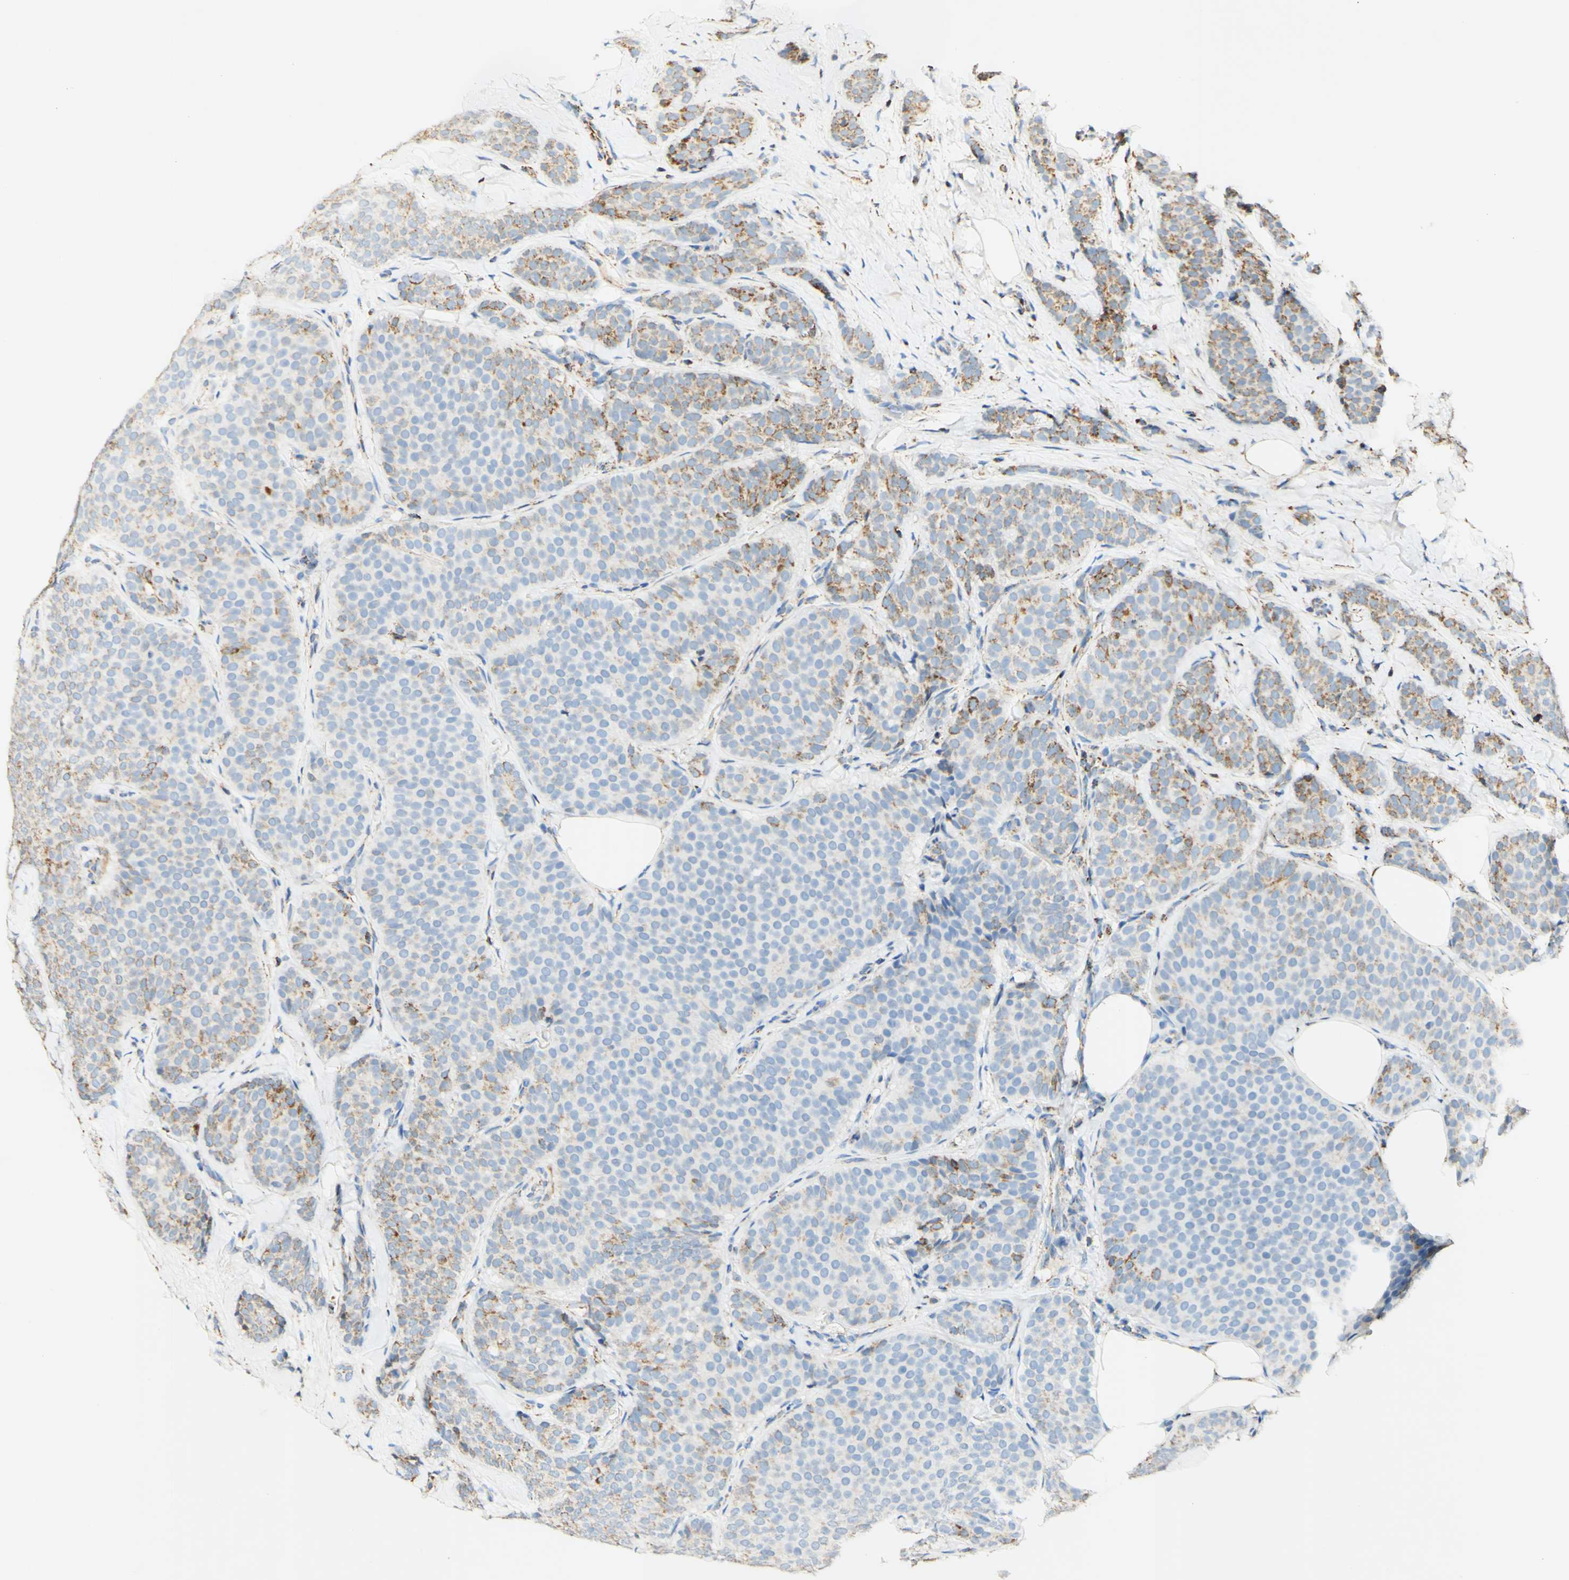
{"staining": {"intensity": "moderate", "quantity": "<25%", "location": "cytoplasmic/membranous"}, "tissue": "breast cancer", "cell_type": "Tumor cells", "image_type": "cancer", "snomed": [{"axis": "morphology", "description": "Lobular carcinoma"}, {"axis": "topography", "description": "Skin"}, {"axis": "topography", "description": "Breast"}], "caption": "Breast lobular carcinoma was stained to show a protein in brown. There is low levels of moderate cytoplasmic/membranous expression in approximately <25% of tumor cells.", "gene": "OXCT1", "patient": {"sex": "female", "age": 46}}